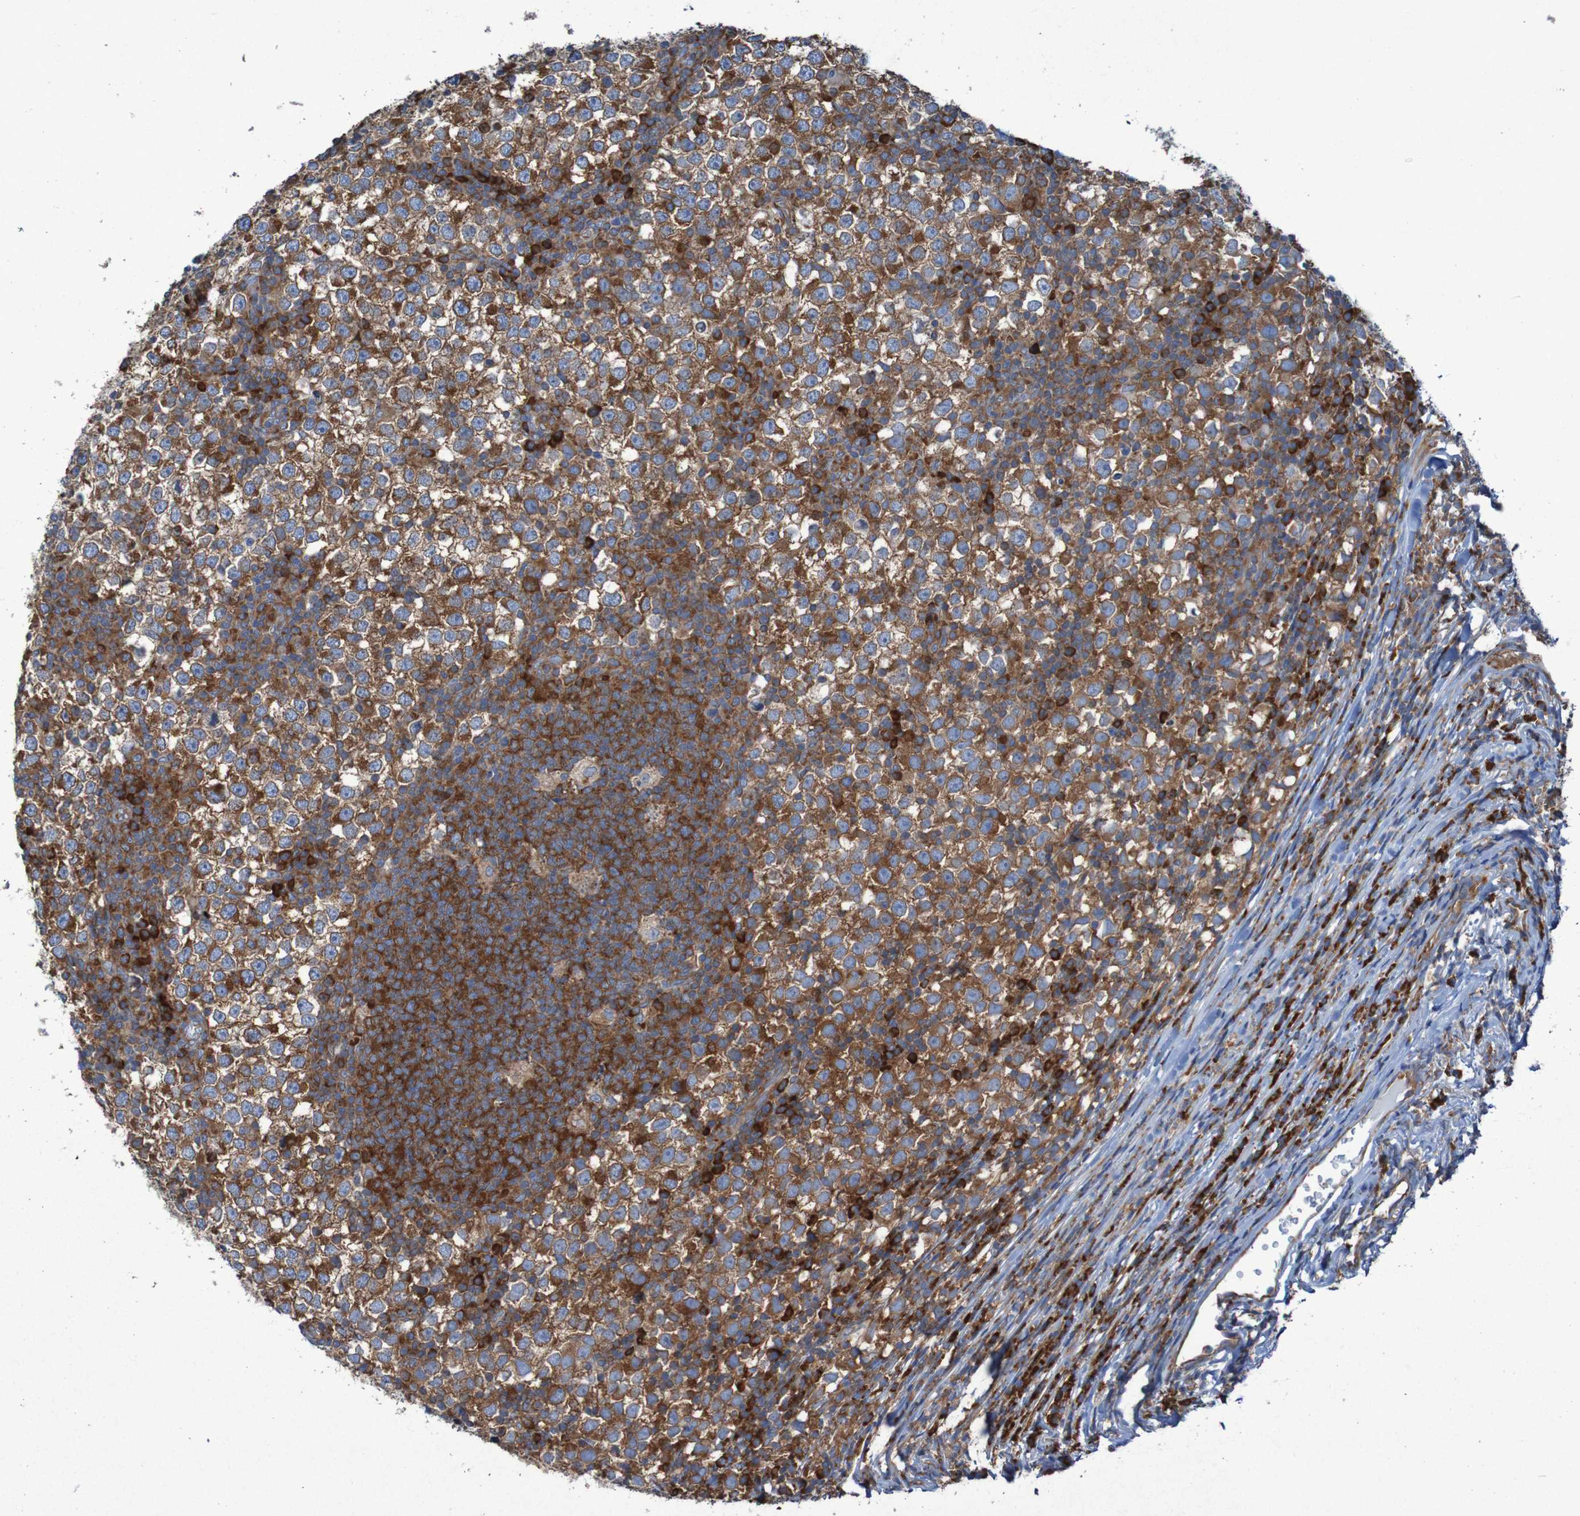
{"staining": {"intensity": "strong", "quantity": ">75%", "location": "cytoplasmic/membranous"}, "tissue": "testis cancer", "cell_type": "Tumor cells", "image_type": "cancer", "snomed": [{"axis": "morphology", "description": "Seminoma, NOS"}, {"axis": "topography", "description": "Testis"}], "caption": "A histopathology image of seminoma (testis) stained for a protein demonstrates strong cytoplasmic/membranous brown staining in tumor cells.", "gene": "RPL10", "patient": {"sex": "male", "age": 65}}